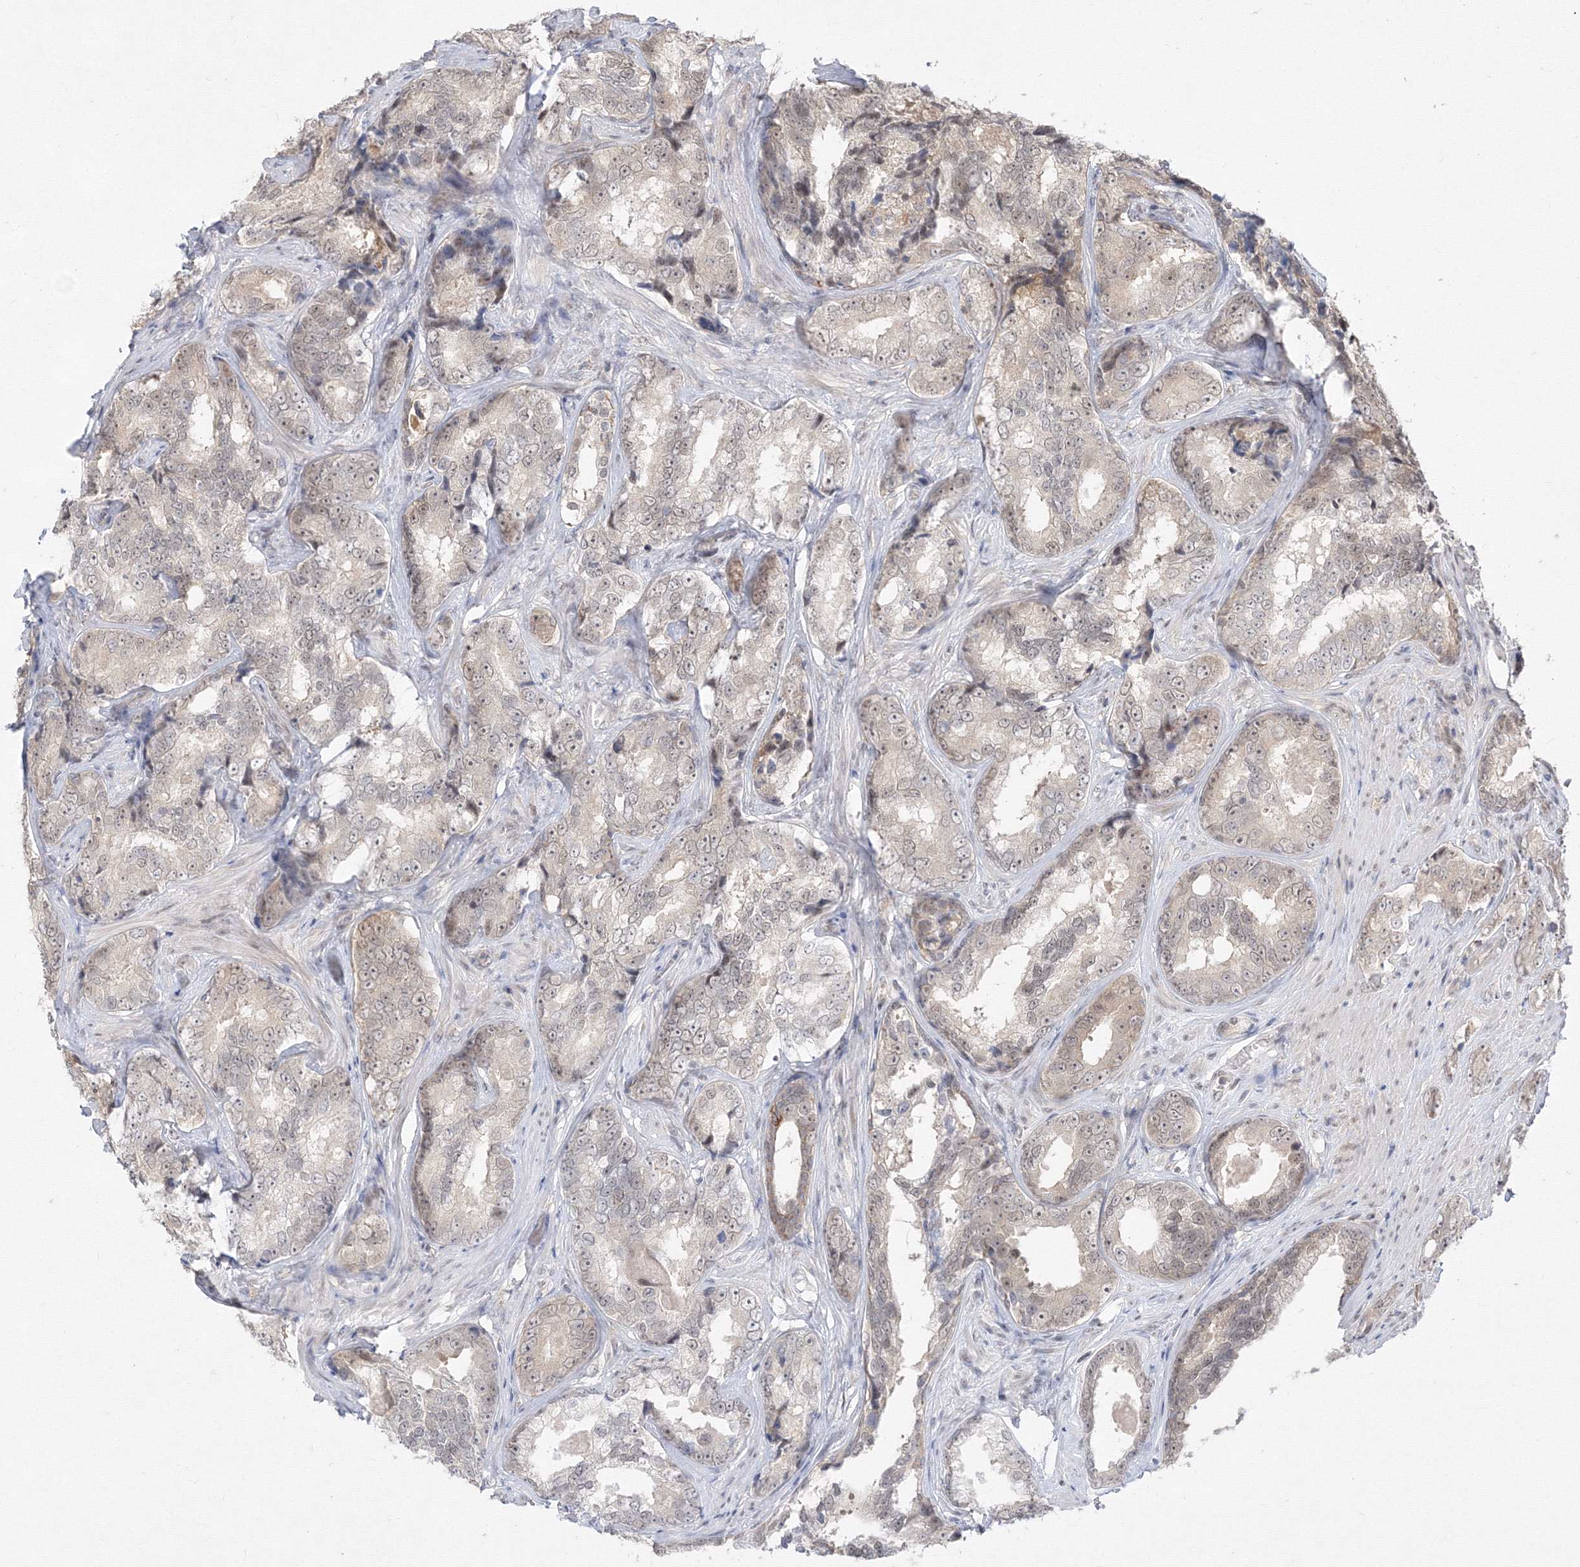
{"staining": {"intensity": "weak", "quantity": "<25%", "location": "nuclear"}, "tissue": "prostate cancer", "cell_type": "Tumor cells", "image_type": "cancer", "snomed": [{"axis": "morphology", "description": "Adenocarcinoma, High grade"}, {"axis": "topography", "description": "Prostate"}], "caption": "This is an immunohistochemistry (IHC) histopathology image of human prostate cancer (high-grade adenocarcinoma). There is no staining in tumor cells.", "gene": "COPS4", "patient": {"sex": "male", "age": 66}}